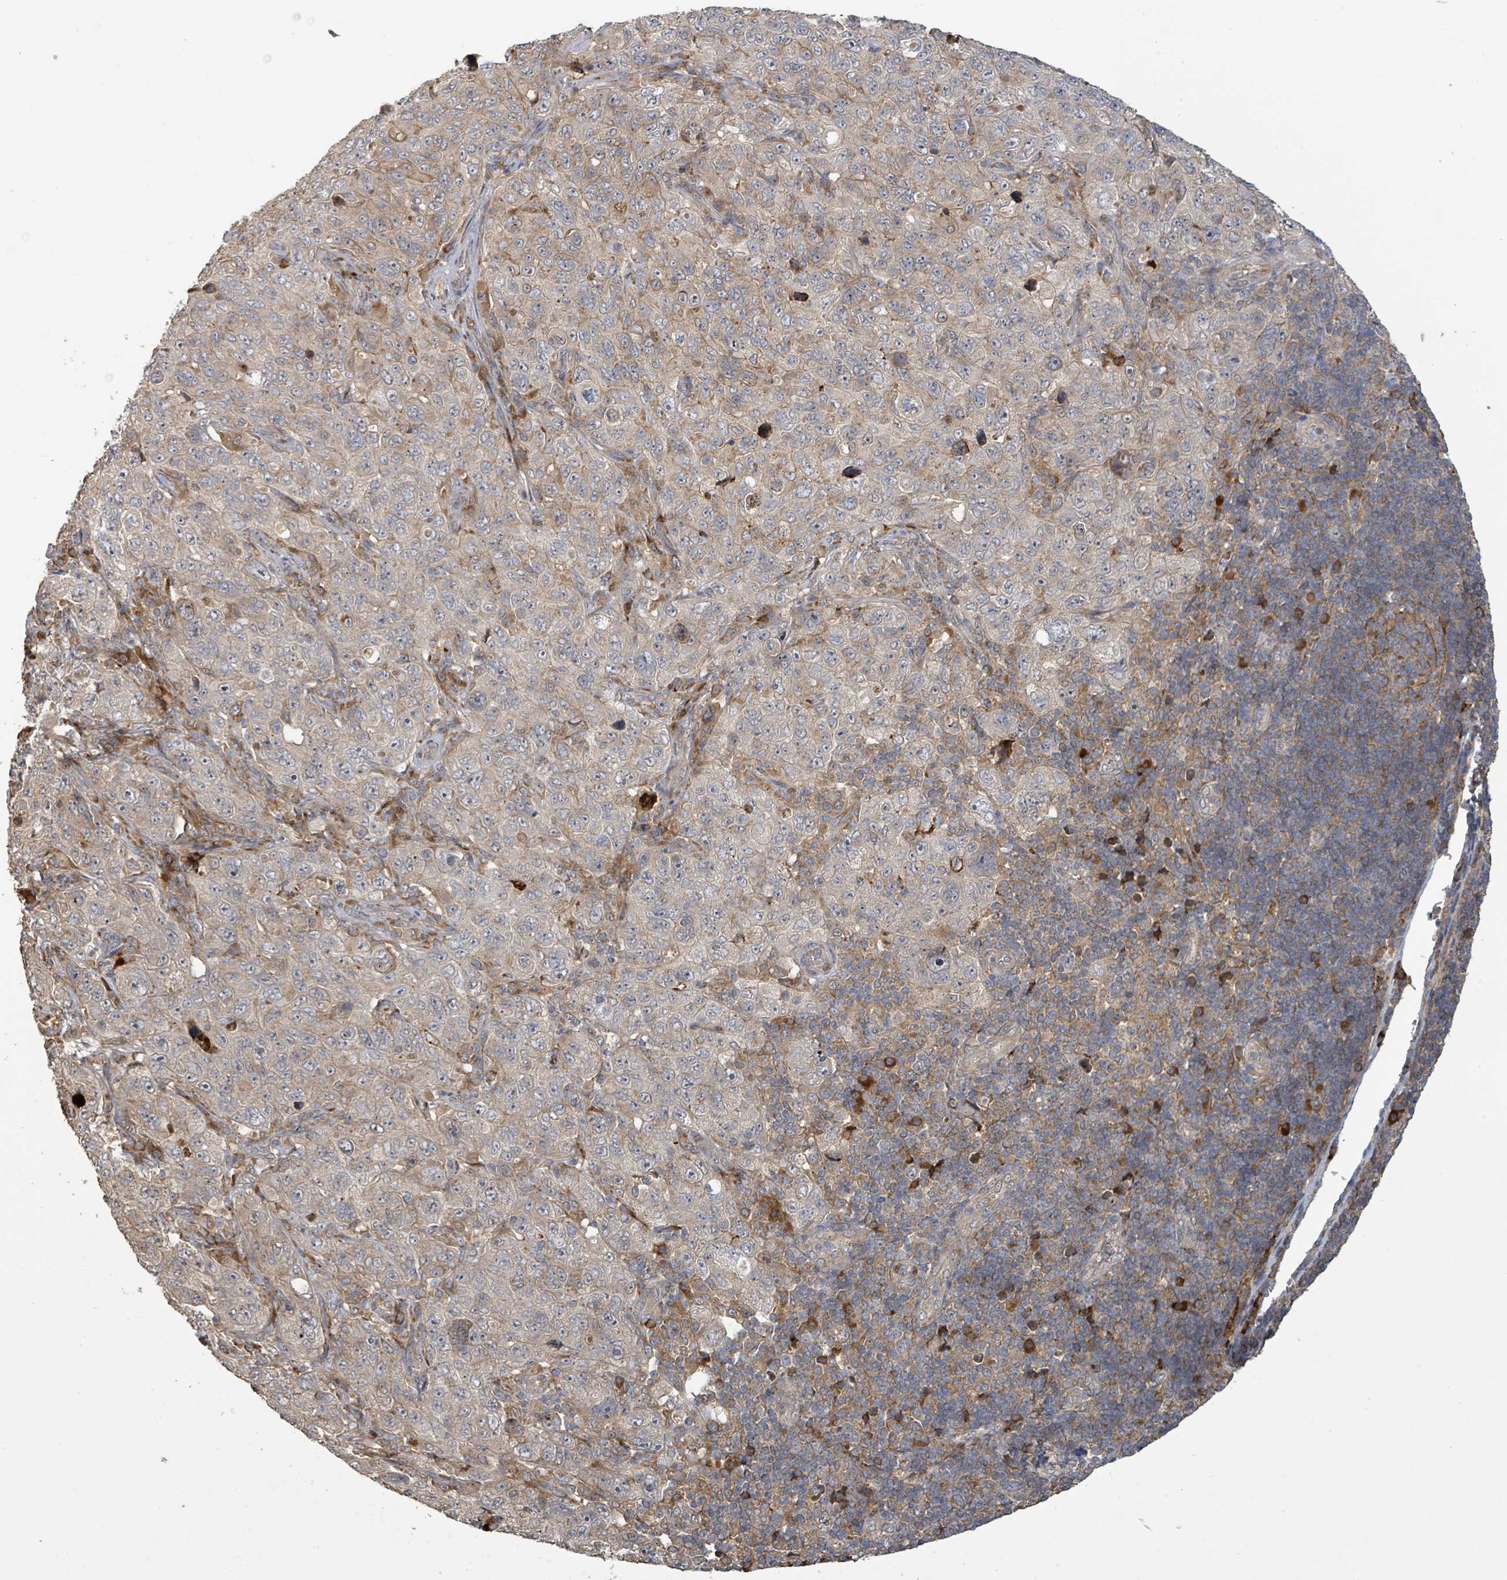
{"staining": {"intensity": "moderate", "quantity": "25%-75%", "location": "cytoplasmic/membranous"}, "tissue": "pancreatic cancer", "cell_type": "Tumor cells", "image_type": "cancer", "snomed": [{"axis": "morphology", "description": "Adenocarcinoma, NOS"}, {"axis": "topography", "description": "Pancreas"}], "caption": "Immunohistochemical staining of human pancreatic adenocarcinoma exhibits medium levels of moderate cytoplasmic/membranous positivity in about 25%-75% of tumor cells.", "gene": "STARD4", "patient": {"sex": "male", "age": 68}}